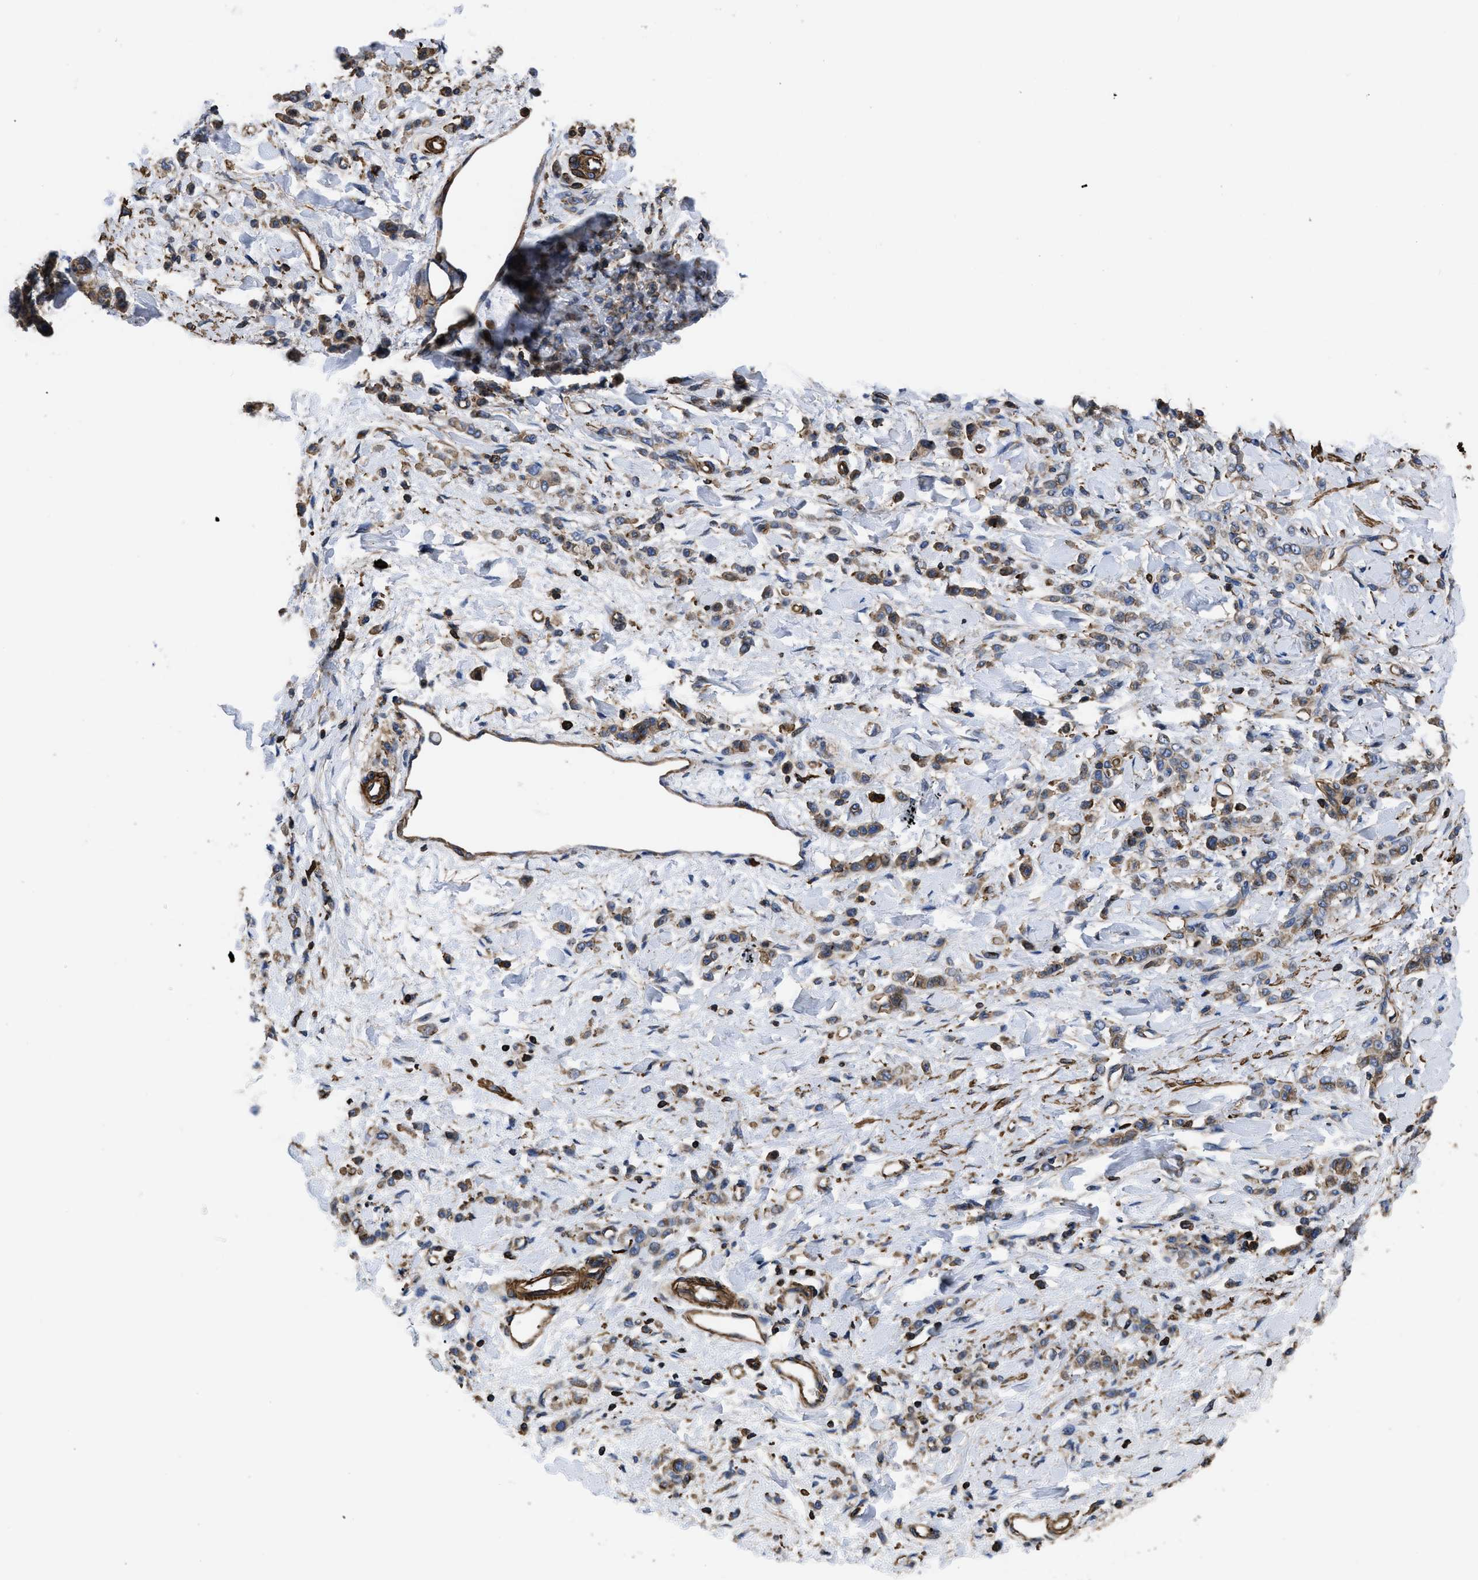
{"staining": {"intensity": "moderate", "quantity": ">75%", "location": "cytoplasmic/membranous"}, "tissue": "stomach cancer", "cell_type": "Tumor cells", "image_type": "cancer", "snomed": [{"axis": "morphology", "description": "Normal tissue, NOS"}, {"axis": "morphology", "description": "Adenocarcinoma, NOS"}, {"axis": "topography", "description": "Stomach"}], "caption": "Adenocarcinoma (stomach) tissue demonstrates moderate cytoplasmic/membranous positivity in approximately >75% of tumor cells The staining was performed using DAB (3,3'-diaminobenzidine), with brown indicating positive protein expression. Nuclei are stained blue with hematoxylin.", "gene": "SCUBE2", "patient": {"sex": "male", "age": 82}}